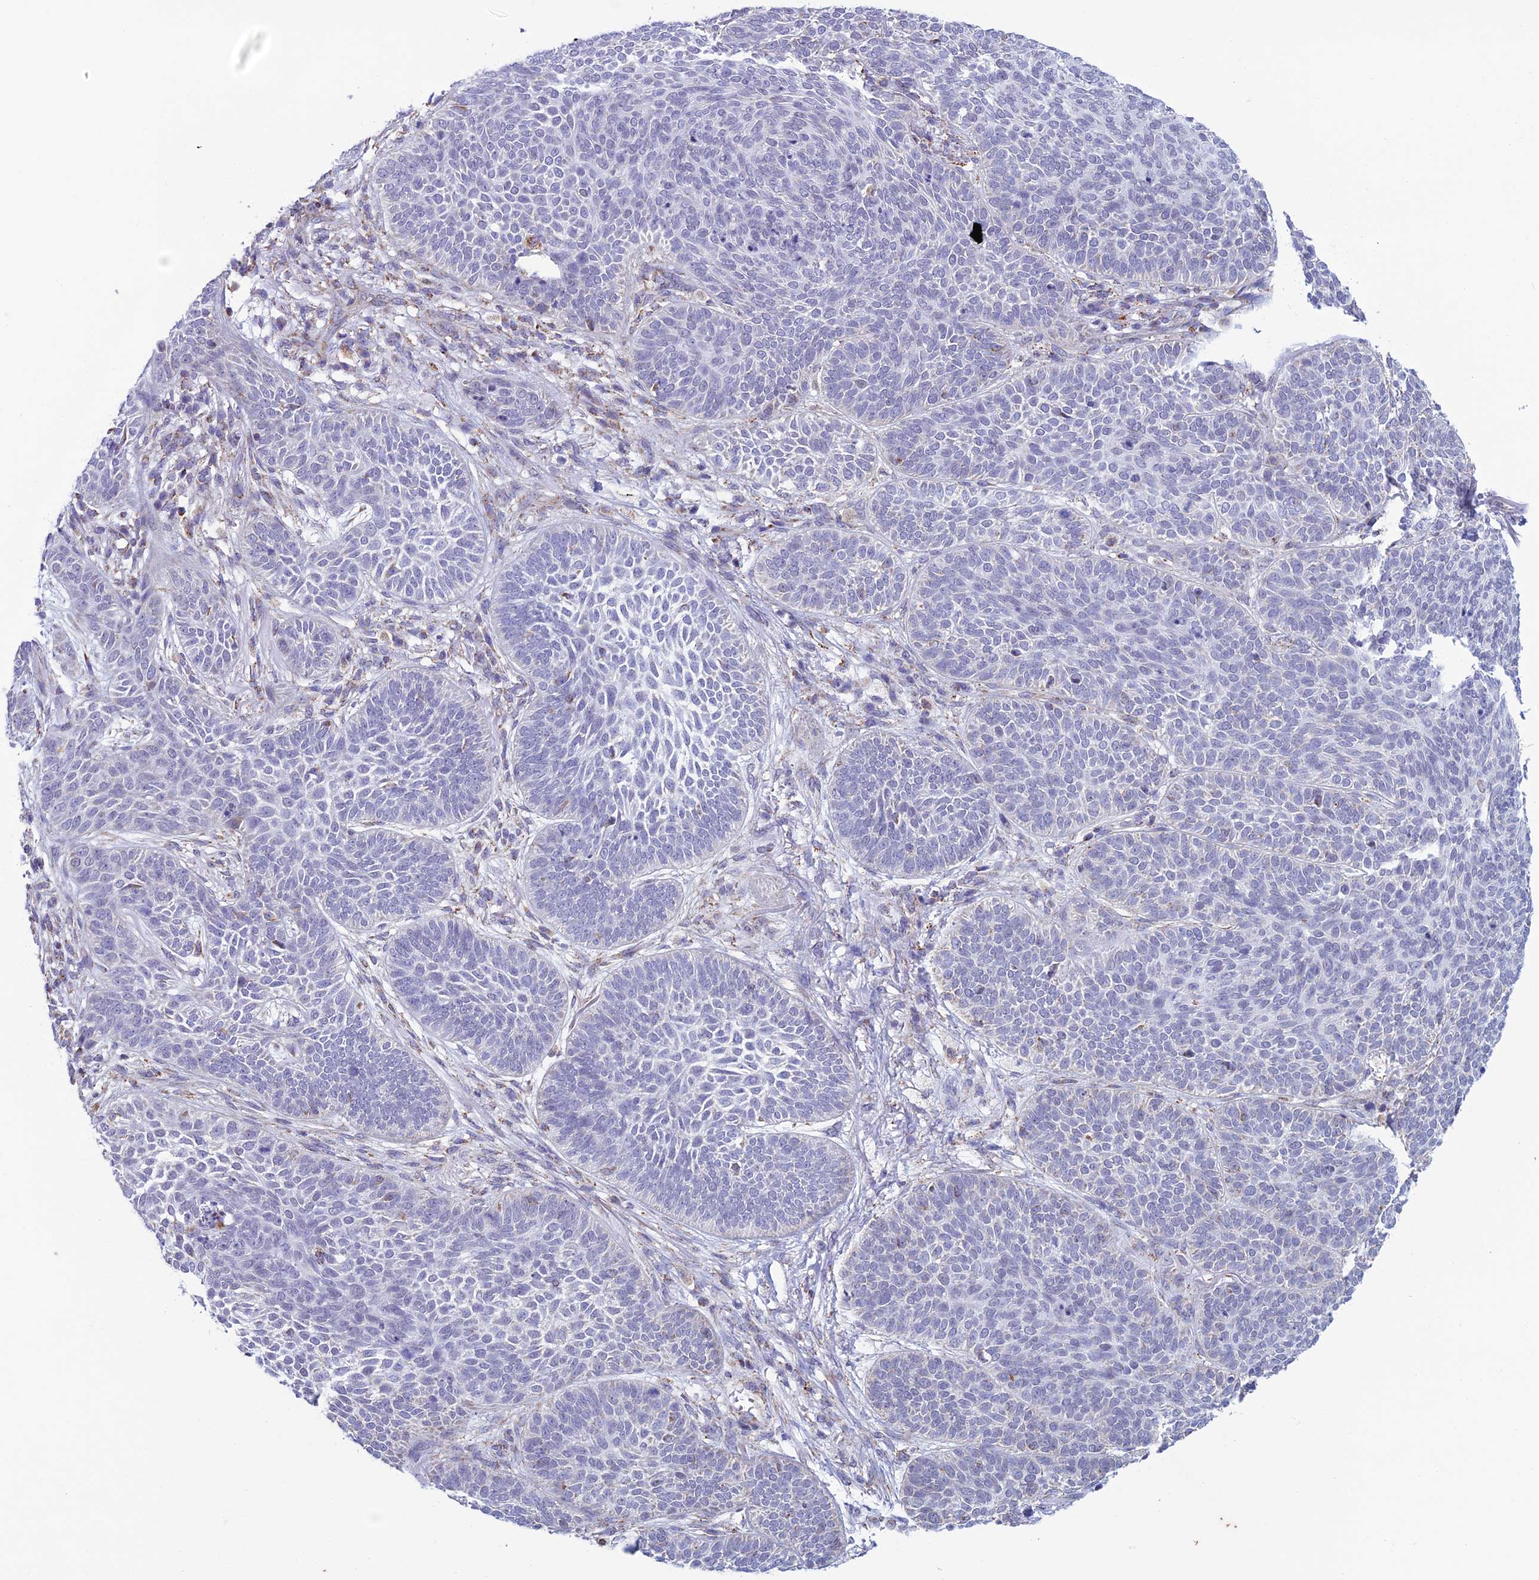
{"staining": {"intensity": "negative", "quantity": "none", "location": "none"}, "tissue": "skin cancer", "cell_type": "Tumor cells", "image_type": "cancer", "snomed": [{"axis": "morphology", "description": "Basal cell carcinoma"}, {"axis": "topography", "description": "Skin"}], "caption": "Human skin basal cell carcinoma stained for a protein using immunohistochemistry (IHC) displays no staining in tumor cells.", "gene": "ZNG1B", "patient": {"sex": "male", "age": 85}}